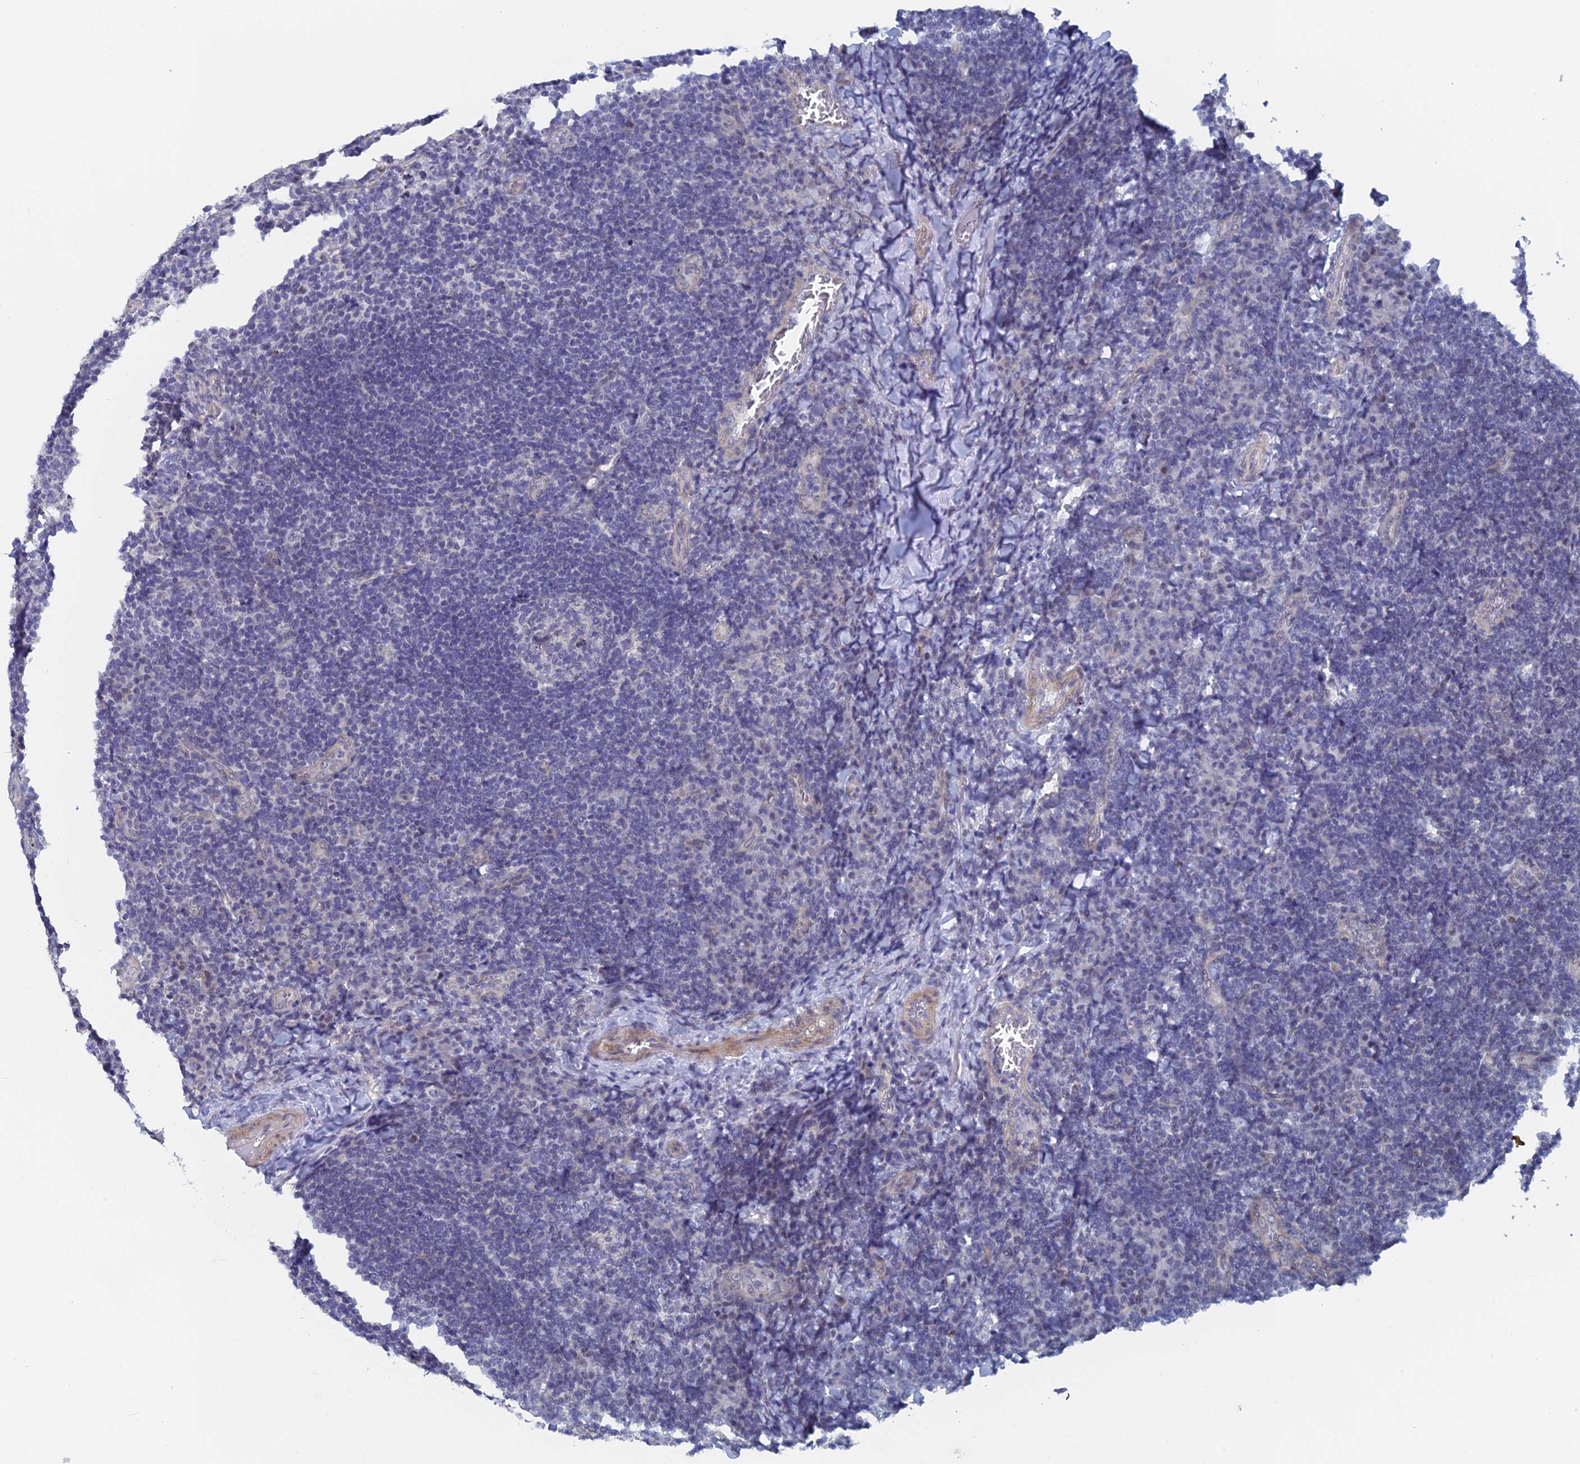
{"staining": {"intensity": "negative", "quantity": "none", "location": "none"}, "tissue": "tonsil", "cell_type": "Germinal center cells", "image_type": "normal", "snomed": [{"axis": "morphology", "description": "Normal tissue, NOS"}, {"axis": "topography", "description": "Tonsil"}], "caption": "This is a image of immunohistochemistry (IHC) staining of normal tonsil, which shows no staining in germinal center cells. (Brightfield microscopy of DAB immunohistochemistry (IHC) at high magnification).", "gene": "GMNC", "patient": {"sex": "male", "age": 17}}